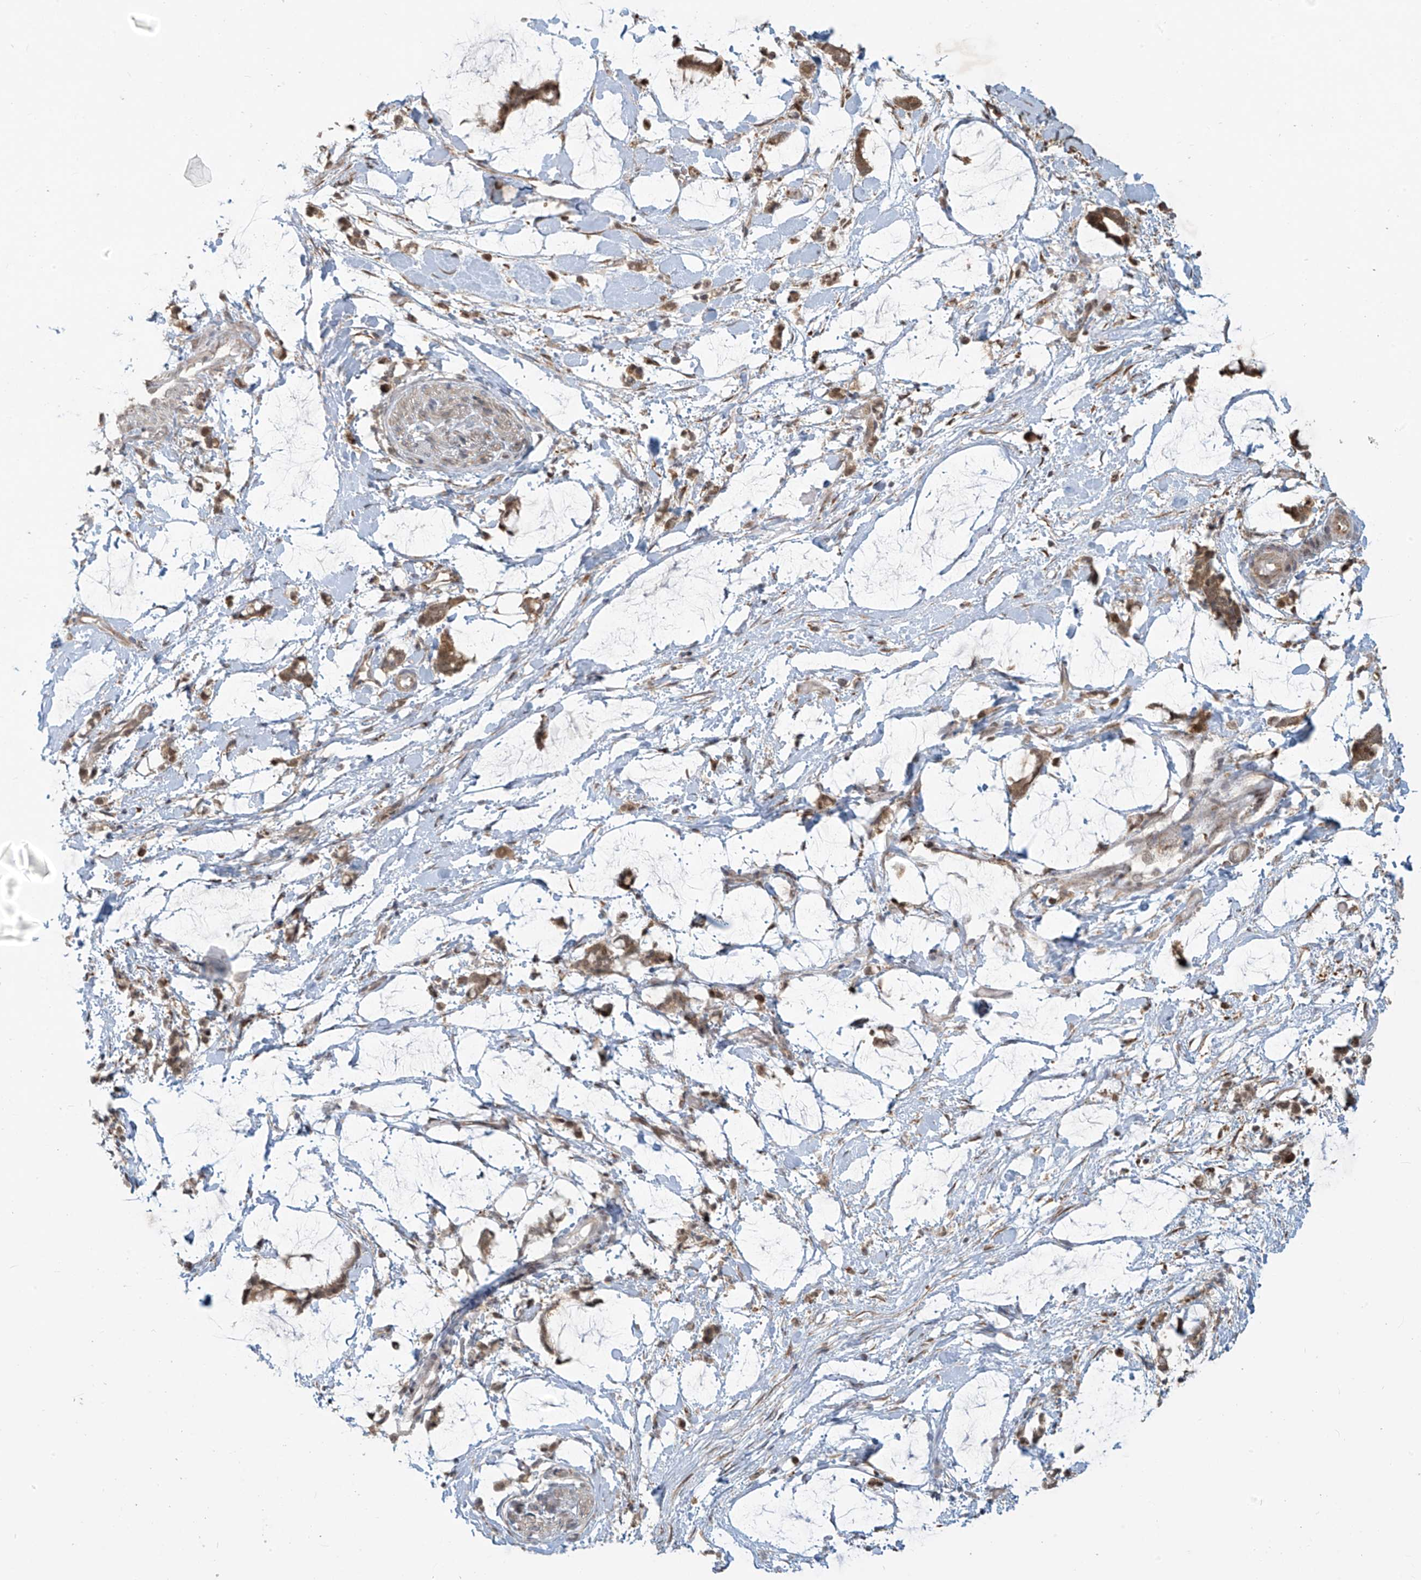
{"staining": {"intensity": "moderate", "quantity": "<25%", "location": "cytoplasmic/membranous"}, "tissue": "adipose tissue", "cell_type": "Adipocytes", "image_type": "normal", "snomed": [{"axis": "morphology", "description": "Normal tissue, NOS"}, {"axis": "morphology", "description": "Adenocarcinoma, NOS"}, {"axis": "topography", "description": "Colon"}, {"axis": "topography", "description": "Peripheral nerve tissue"}], "caption": "IHC photomicrograph of normal adipose tissue stained for a protein (brown), which displays low levels of moderate cytoplasmic/membranous positivity in about <25% of adipocytes.", "gene": "PLEKHM3", "patient": {"sex": "male", "age": 14}}